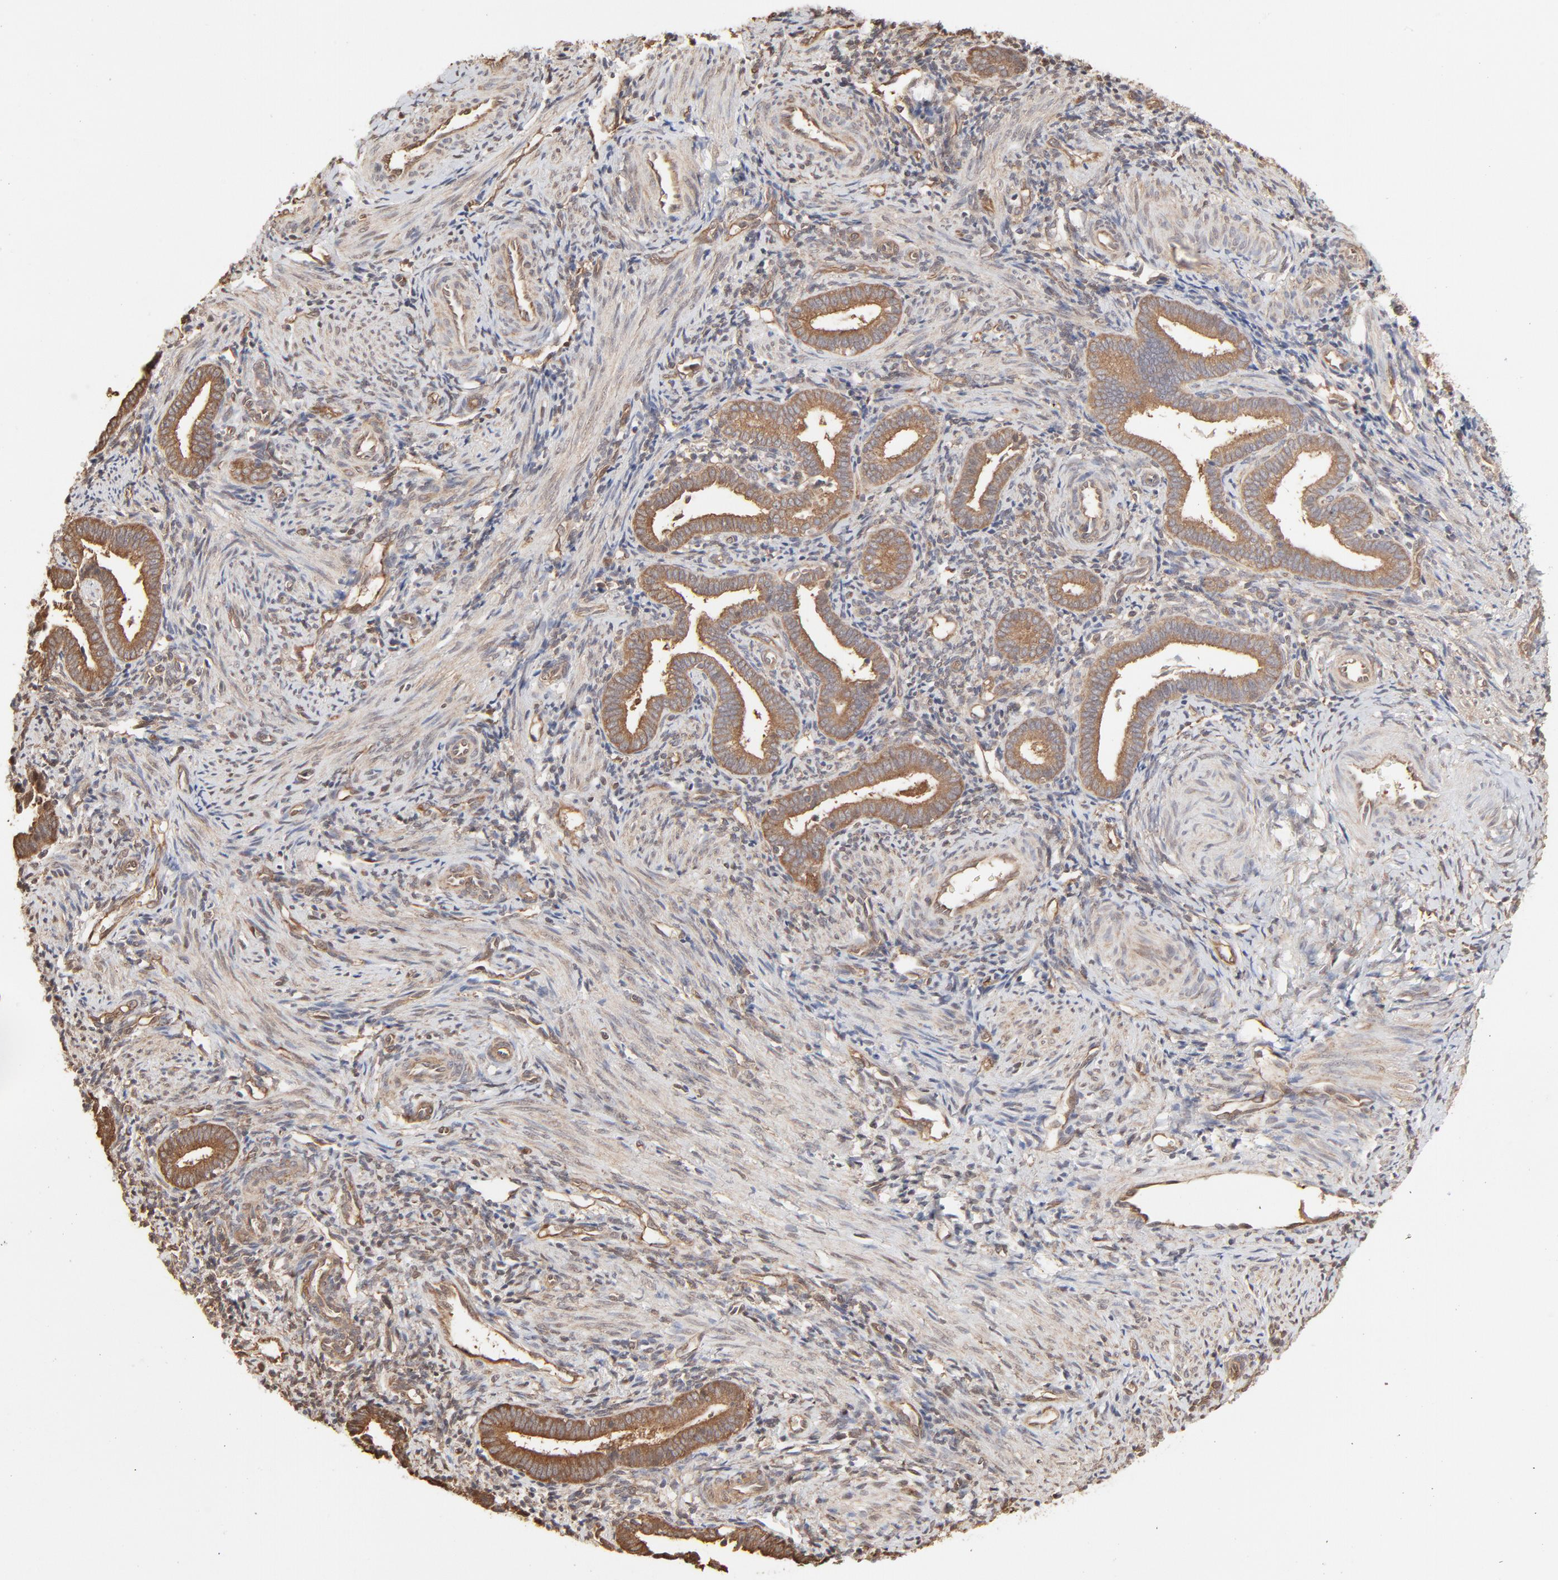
{"staining": {"intensity": "weak", "quantity": ">75%", "location": "cytoplasmic/membranous"}, "tissue": "endometrium", "cell_type": "Cells in endometrial stroma", "image_type": "normal", "snomed": [{"axis": "morphology", "description": "Normal tissue, NOS"}, {"axis": "topography", "description": "Uterus"}, {"axis": "topography", "description": "Endometrium"}], "caption": "Brown immunohistochemical staining in normal human endometrium demonstrates weak cytoplasmic/membranous positivity in approximately >75% of cells in endometrial stroma.", "gene": "PPP2CA", "patient": {"sex": "female", "age": 33}}